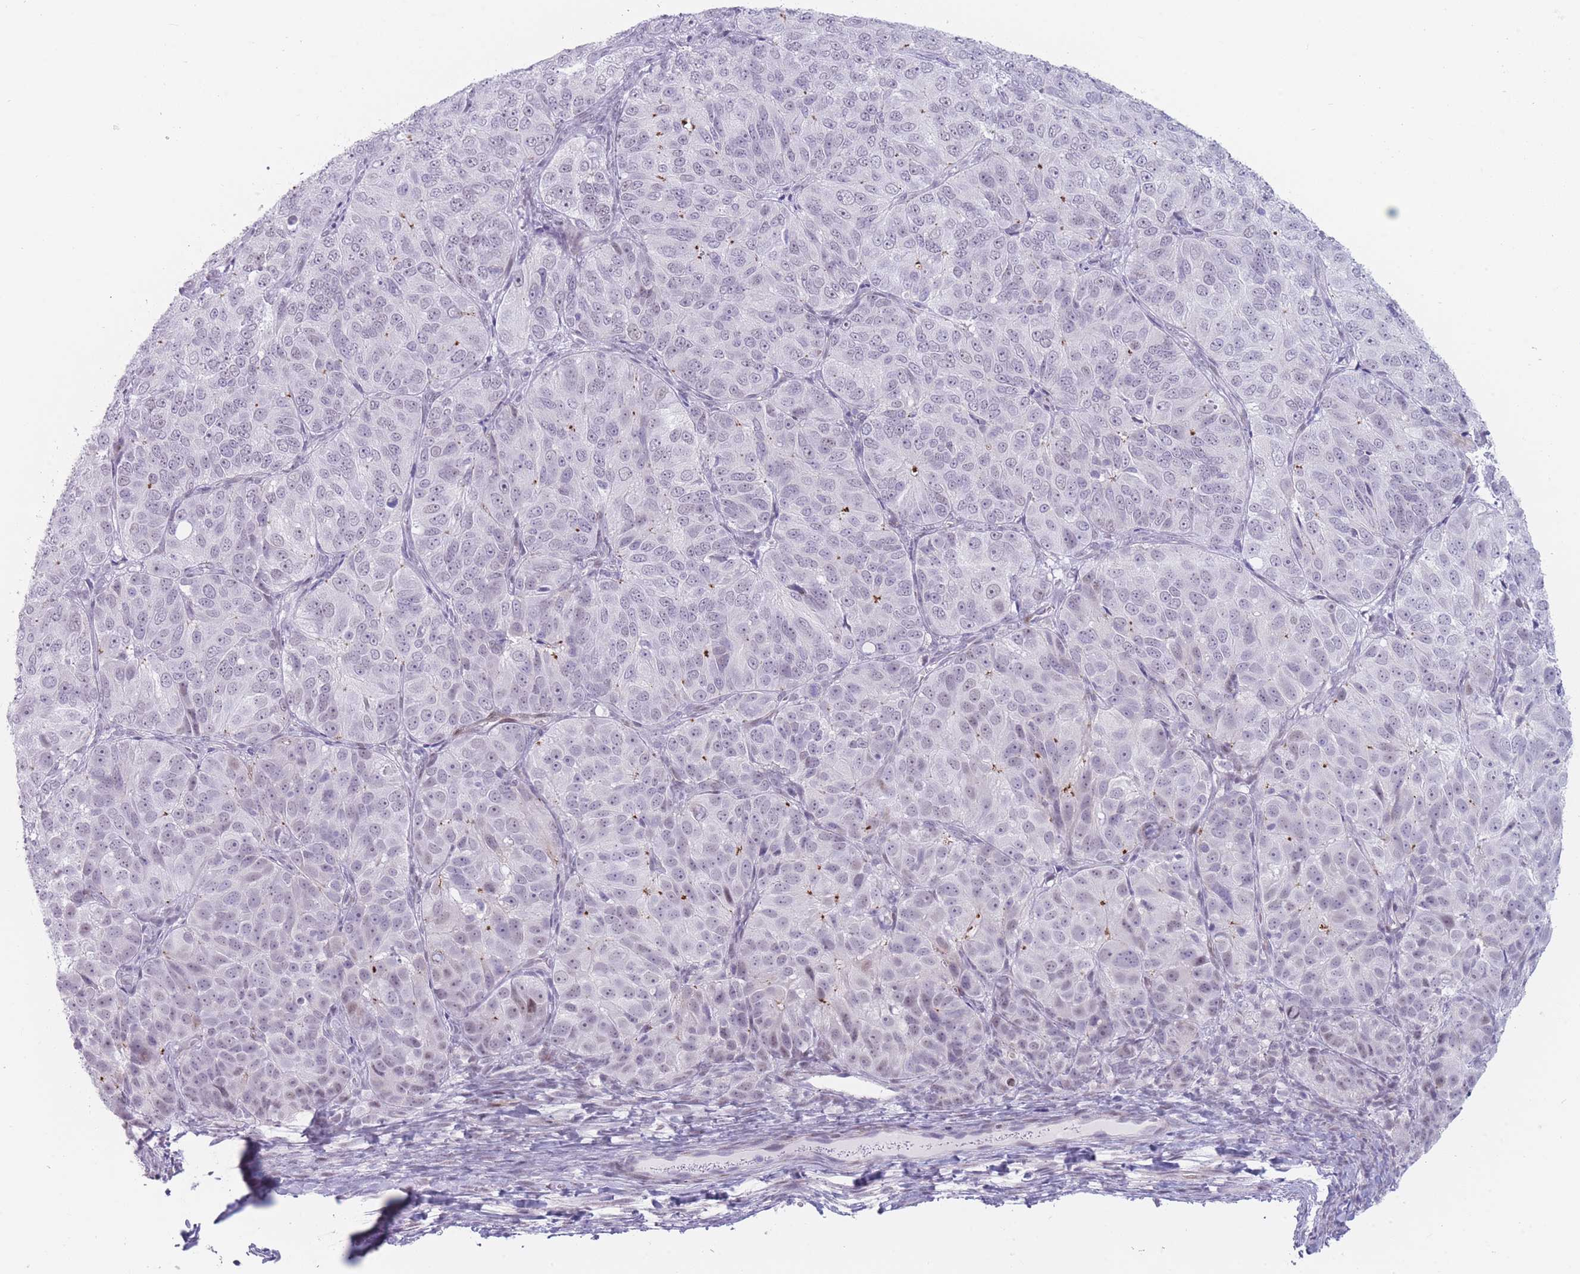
{"staining": {"intensity": "negative", "quantity": "none", "location": "none"}, "tissue": "ovarian cancer", "cell_type": "Tumor cells", "image_type": "cancer", "snomed": [{"axis": "morphology", "description": "Carcinoma, endometroid"}, {"axis": "topography", "description": "Ovary"}], "caption": "This photomicrograph is of ovarian cancer (endometroid carcinoma) stained with immunohistochemistry to label a protein in brown with the nuclei are counter-stained blue. There is no staining in tumor cells. The staining was performed using DAB to visualize the protein expression in brown, while the nuclei were stained in blue with hematoxylin (Magnification: 20x).", "gene": "IFNA6", "patient": {"sex": "female", "age": 51}}